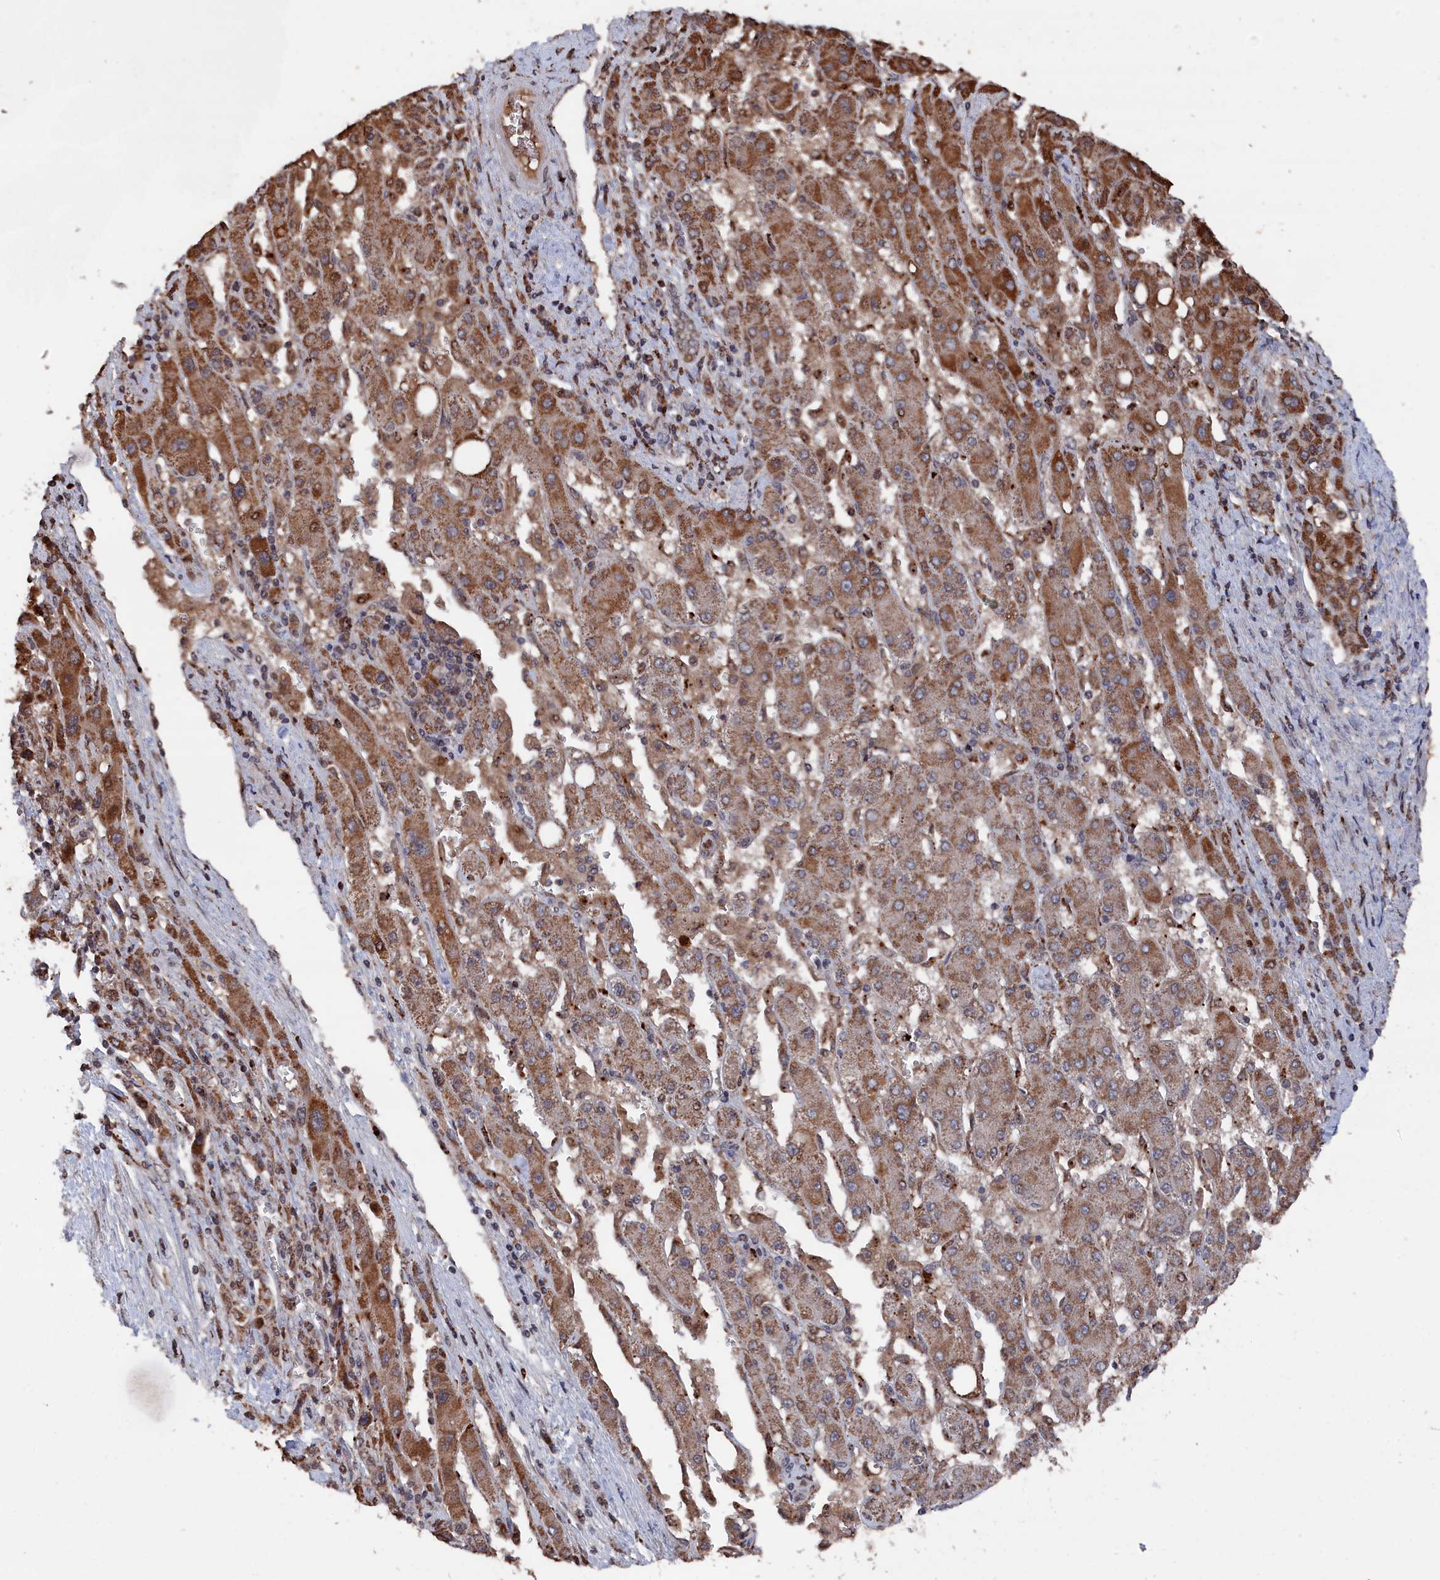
{"staining": {"intensity": "moderate", "quantity": ">75%", "location": "cytoplasmic/membranous"}, "tissue": "liver cancer", "cell_type": "Tumor cells", "image_type": "cancer", "snomed": [{"axis": "morphology", "description": "Carcinoma, Hepatocellular, NOS"}, {"axis": "topography", "description": "Liver"}], "caption": "Immunohistochemistry (IHC) (DAB (3,3'-diaminobenzidine)) staining of hepatocellular carcinoma (liver) reveals moderate cytoplasmic/membranous protein staining in about >75% of tumor cells. (brown staining indicates protein expression, while blue staining denotes nuclei).", "gene": "CEACAM21", "patient": {"sex": "female", "age": 73}}